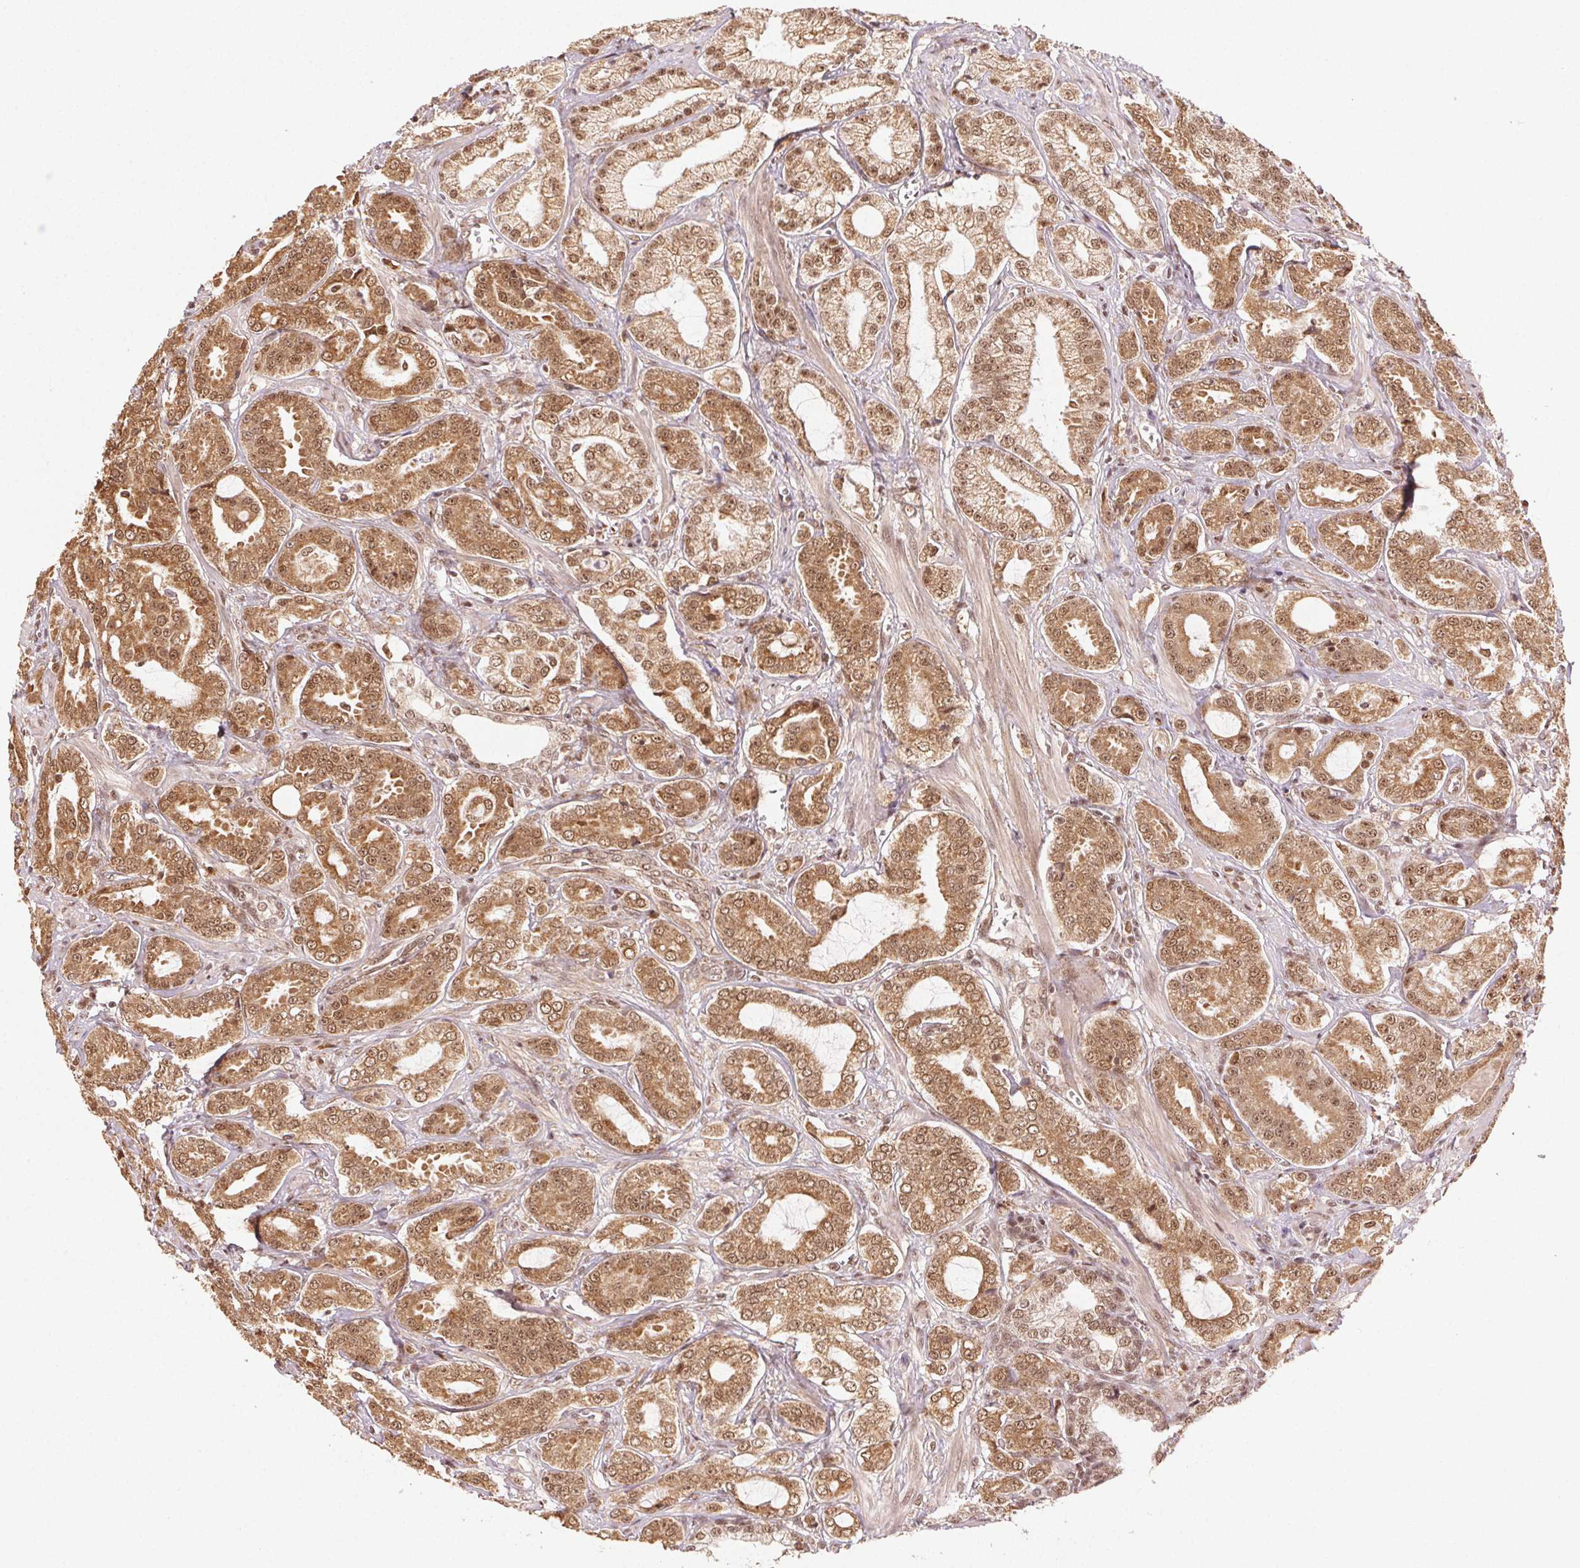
{"staining": {"intensity": "moderate", "quantity": ">75%", "location": "cytoplasmic/membranous,nuclear"}, "tissue": "prostate cancer", "cell_type": "Tumor cells", "image_type": "cancer", "snomed": [{"axis": "morphology", "description": "Adenocarcinoma, High grade"}, {"axis": "topography", "description": "Prostate"}], "caption": "This image exhibits IHC staining of human adenocarcinoma (high-grade) (prostate), with medium moderate cytoplasmic/membranous and nuclear expression in about >75% of tumor cells.", "gene": "TREML4", "patient": {"sex": "male", "age": 64}}